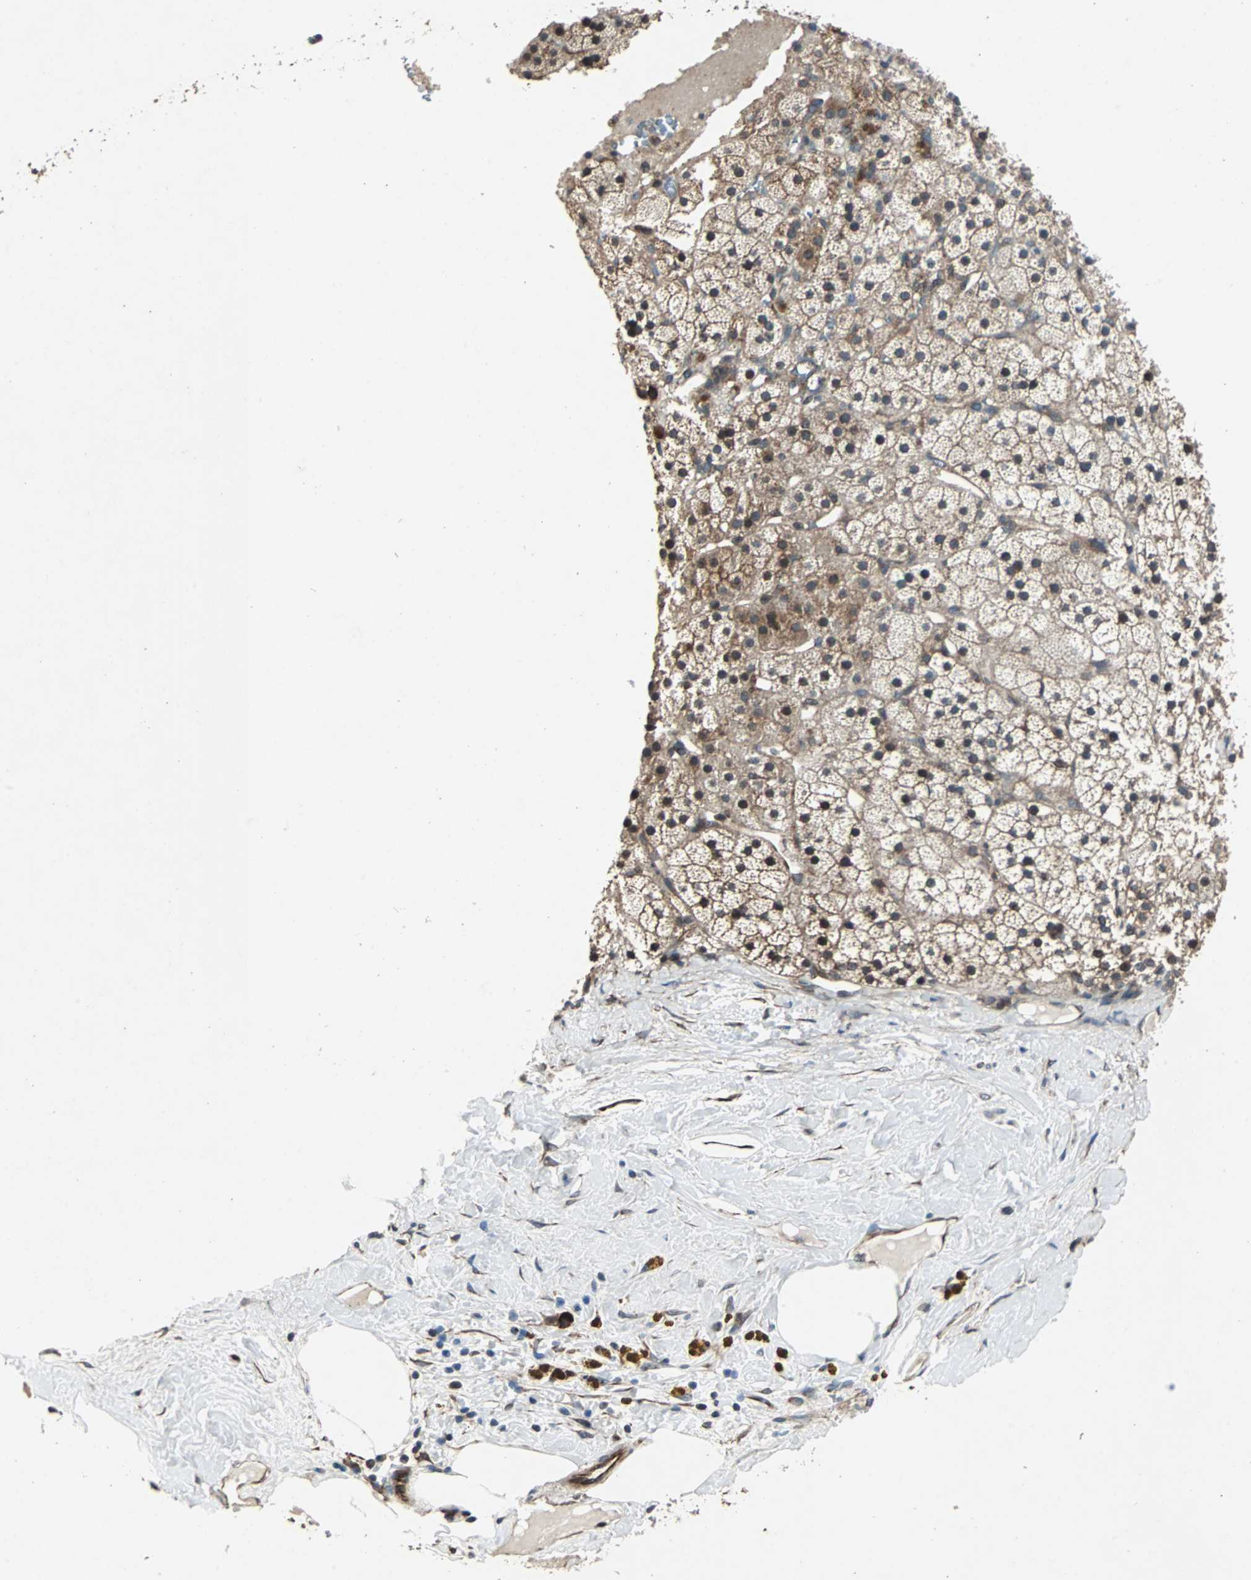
{"staining": {"intensity": "strong", "quantity": ">75%", "location": "cytoplasmic/membranous,nuclear"}, "tissue": "adrenal gland", "cell_type": "Glandular cells", "image_type": "normal", "snomed": [{"axis": "morphology", "description": "Normal tissue, NOS"}, {"axis": "topography", "description": "Adrenal gland"}], "caption": "Immunohistochemical staining of benign adrenal gland exhibits >75% levels of strong cytoplasmic/membranous,nuclear protein staining in approximately >75% of glandular cells.", "gene": "CHP1", "patient": {"sex": "male", "age": 35}}